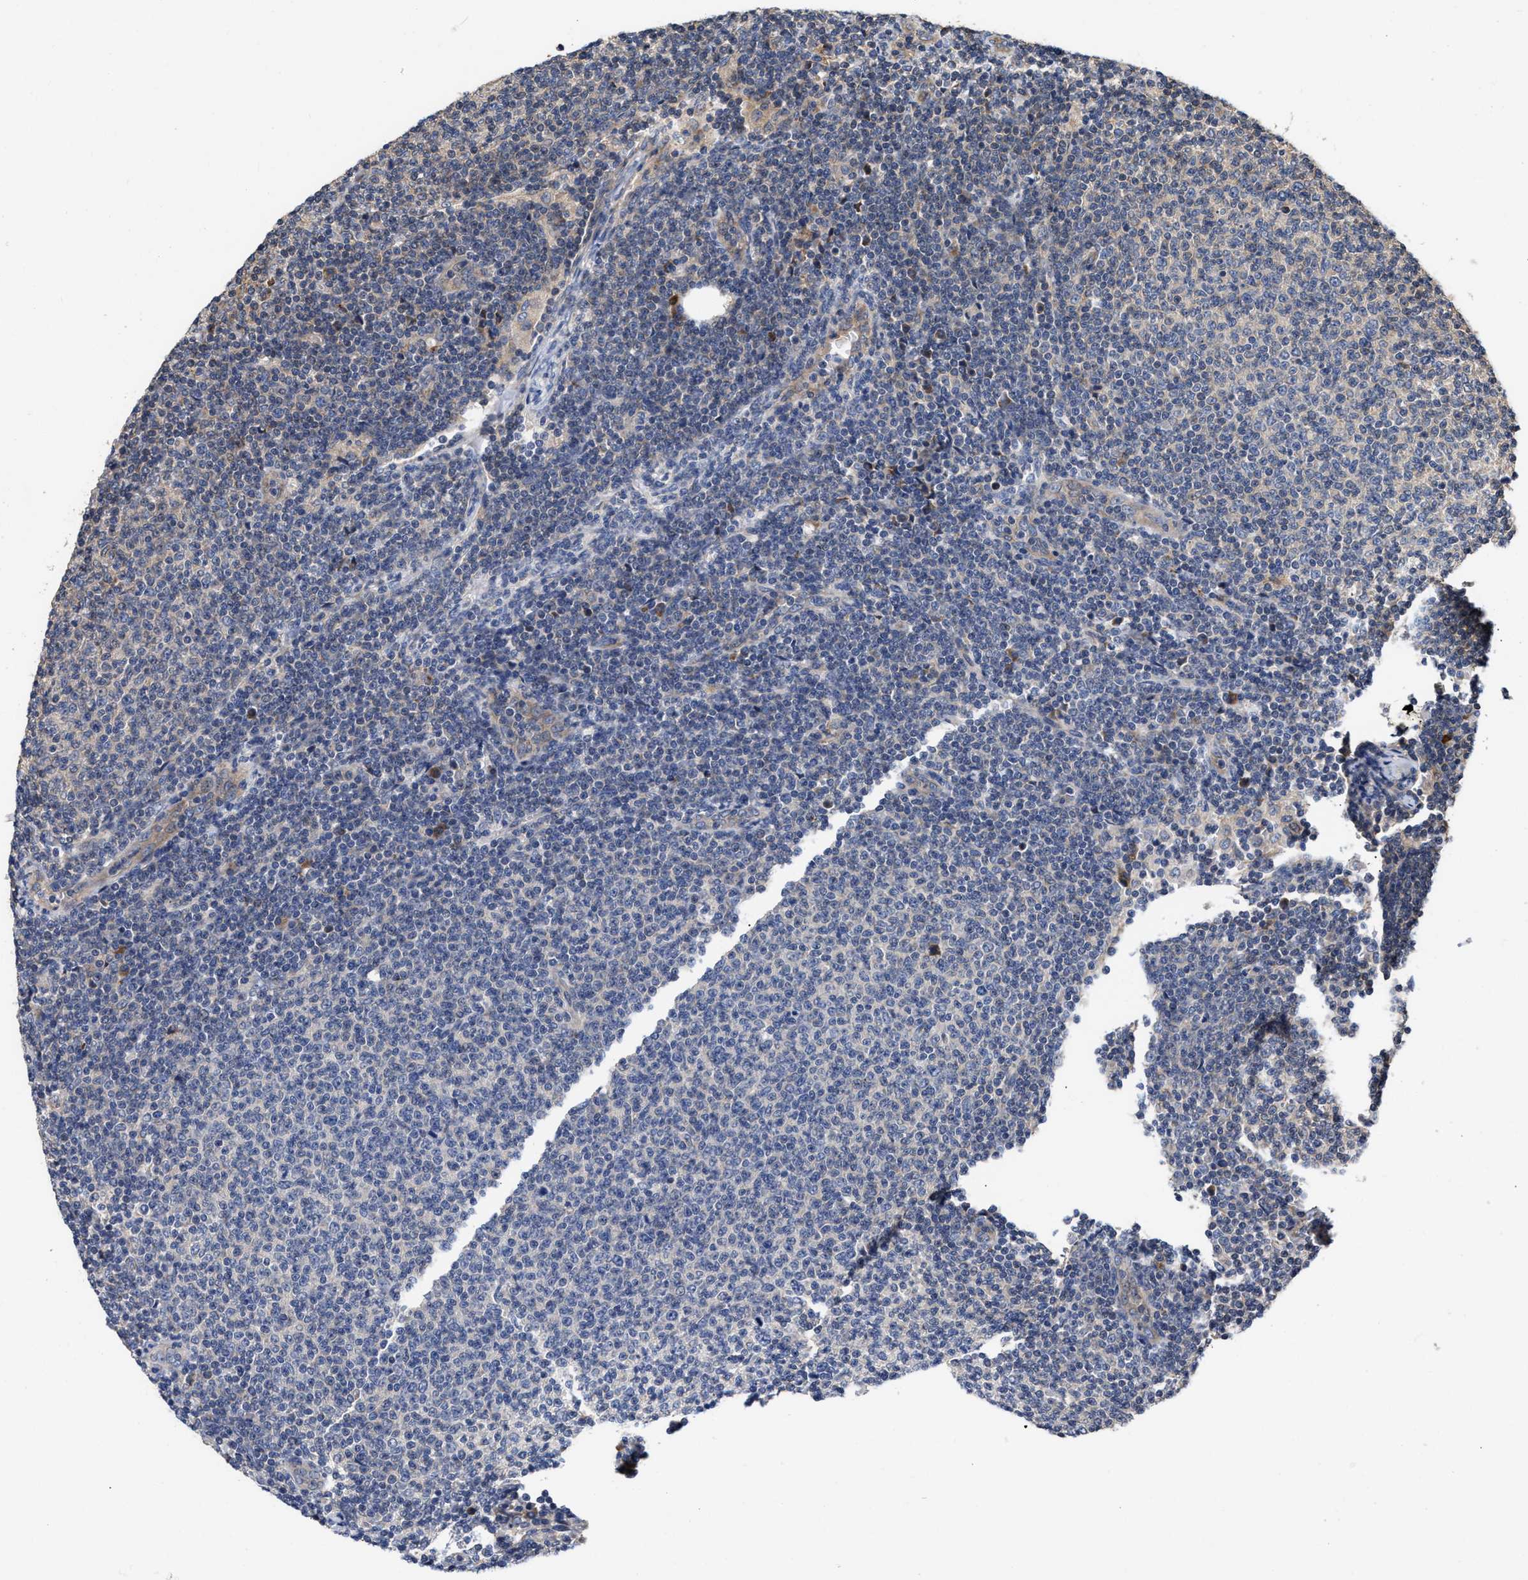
{"staining": {"intensity": "negative", "quantity": "none", "location": "none"}, "tissue": "lymphoma", "cell_type": "Tumor cells", "image_type": "cancer", "snomed": [{"axis": "morphology", "description": "Malignant lymphoma, non-Hodgkin's type, Low grade"}, {"axis": "topography", "description": "Lymph node"}], "caption": "A high-resolution micrograph shows immunohistochemistry staining of lymphoma, which reveals no significant staining in tumor cells. (DAB immunohistochemistry (IHC) visualized using brightfield microscopy, high magnification).", "gene": "CLIP2", "patient": {"sex": "male", "age": 66}}